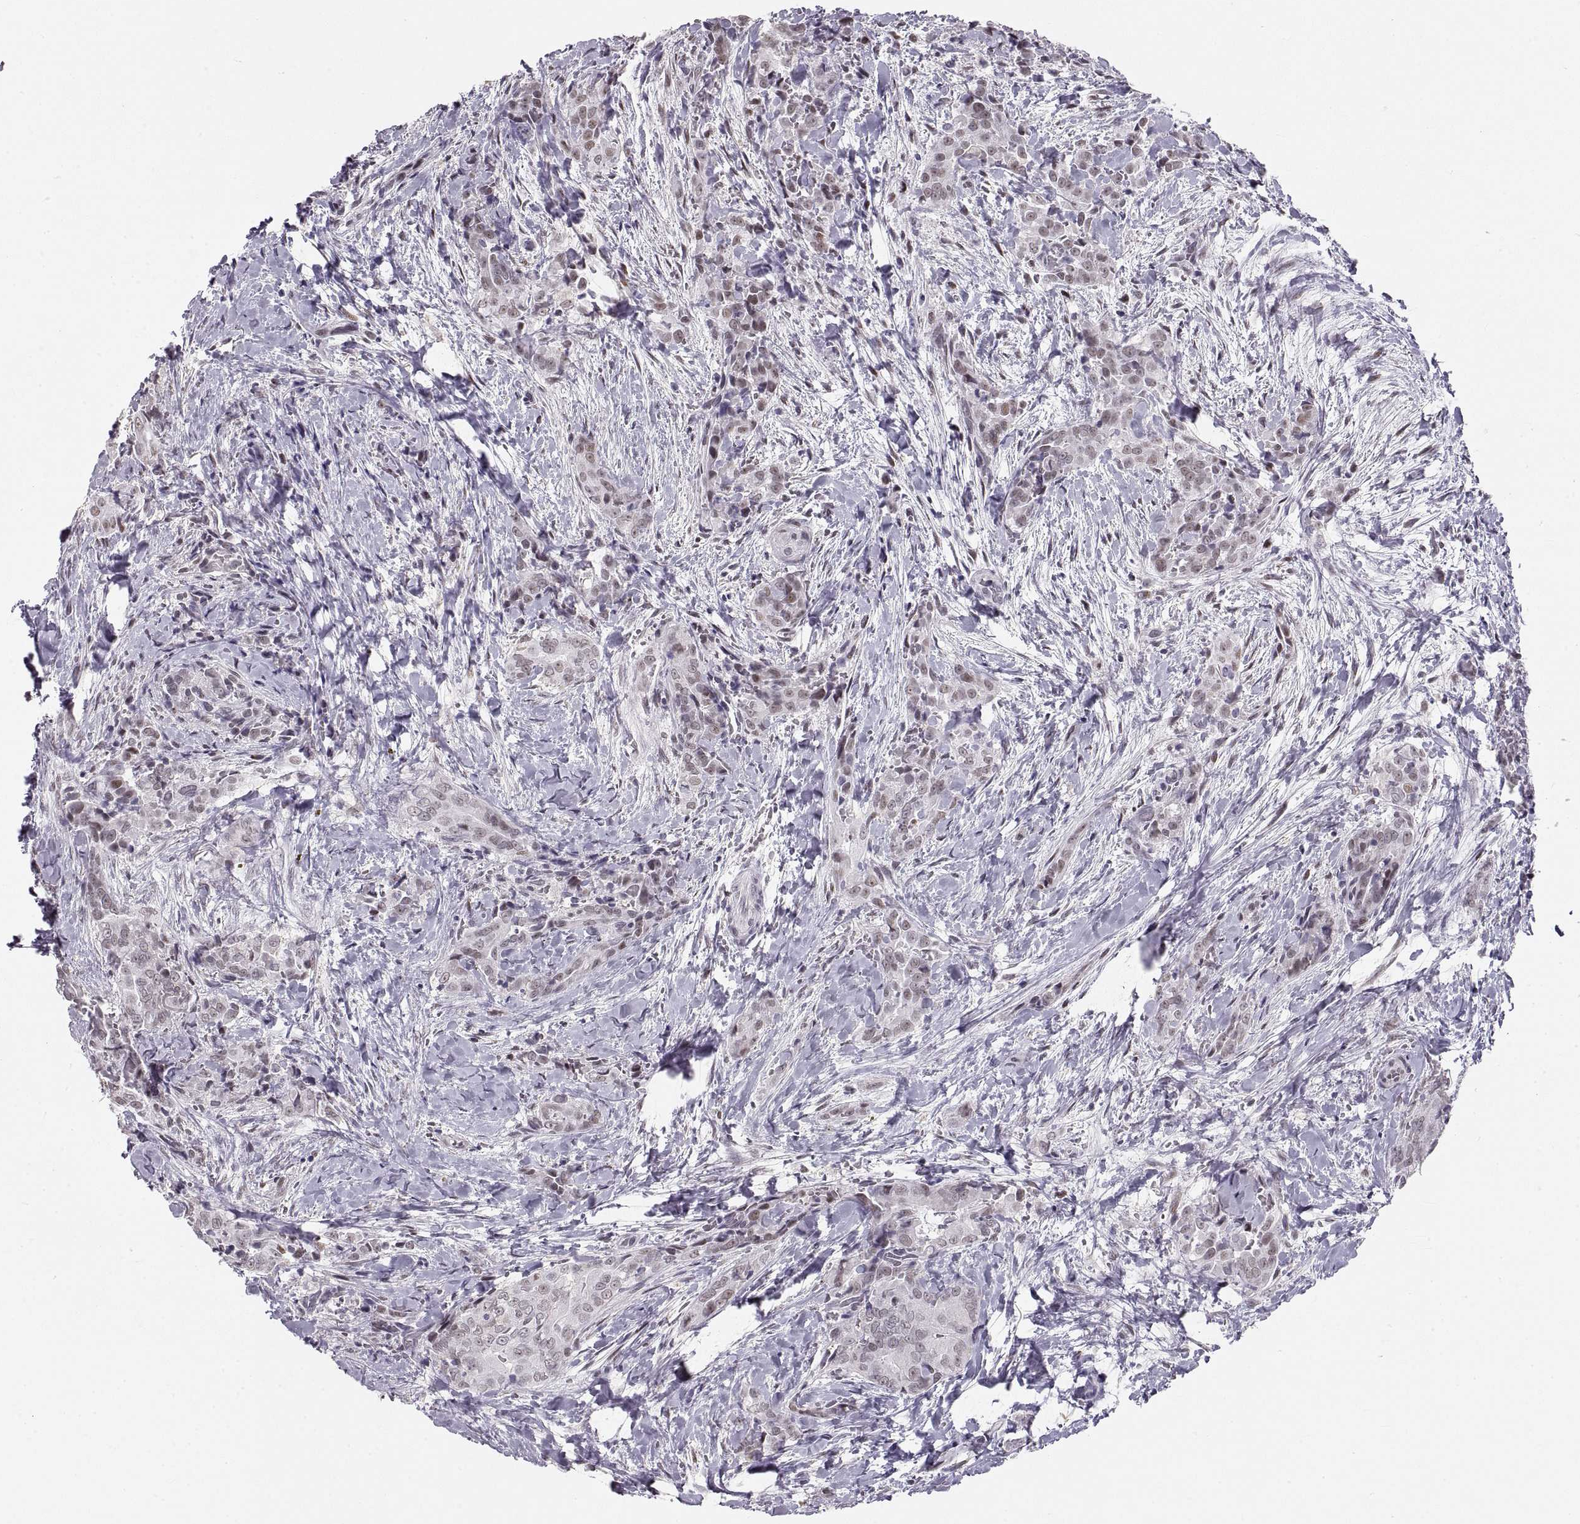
{"staining": {"intensity": "weak", "quantity": "25%-75%", "location": "nuclear"}, "tissue": "thyroid cancer", "cell_type": "Tumor cells", "image_type": "cancer", "snomed": [{"axis": "morphology", "description": "Papillary adenocarcinoma, NOS"}, {"axis": "topography", "description": "Thyroid gland"}], "caption": "Tumor cells reveal low levels of weak nuclear positivity in approximately 25%-75% of cells in human thyroid papillary adenocarcinoma.", "gene": "NANOS3", "patient": {"sex": "male", "age": 61}}